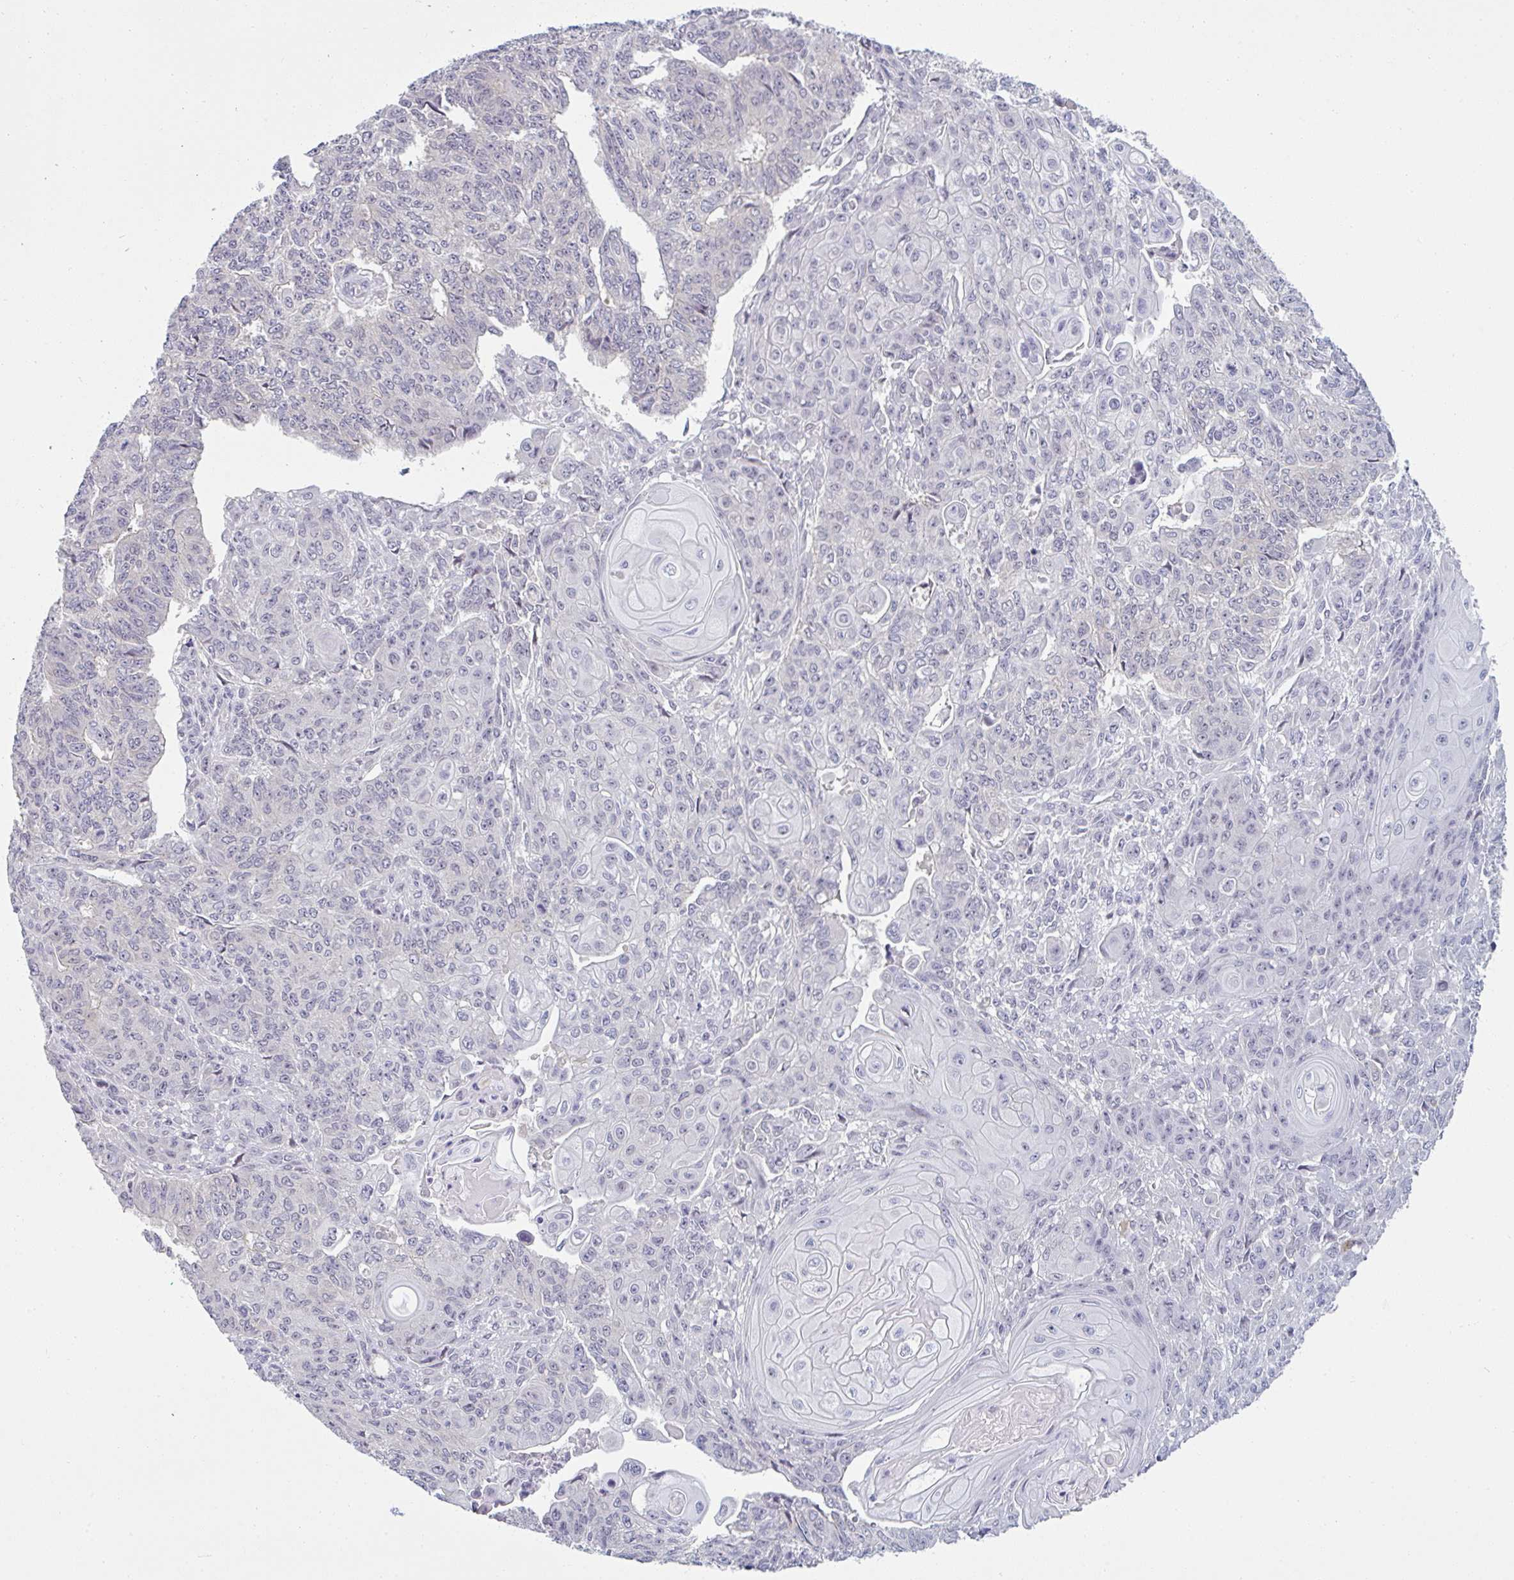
{"staining": {"intensity": "negative", "quantity": "none", "location": "none"}, "tissue": "endometrial cancer", "cell_type": "Tumor cells", "image_type": "cancer", "snomed": [{"axis": "morphology", "description": "Adenocarcinoma, NOS"}, {"axis": "topography", "description": "Endometrium"}], "caption": "Tumor cells are negative for protein expression in human adenocarcinoma (endometrial).", "gene": "PPFIA4", "patient": {"sex": "female", "age": 32}}